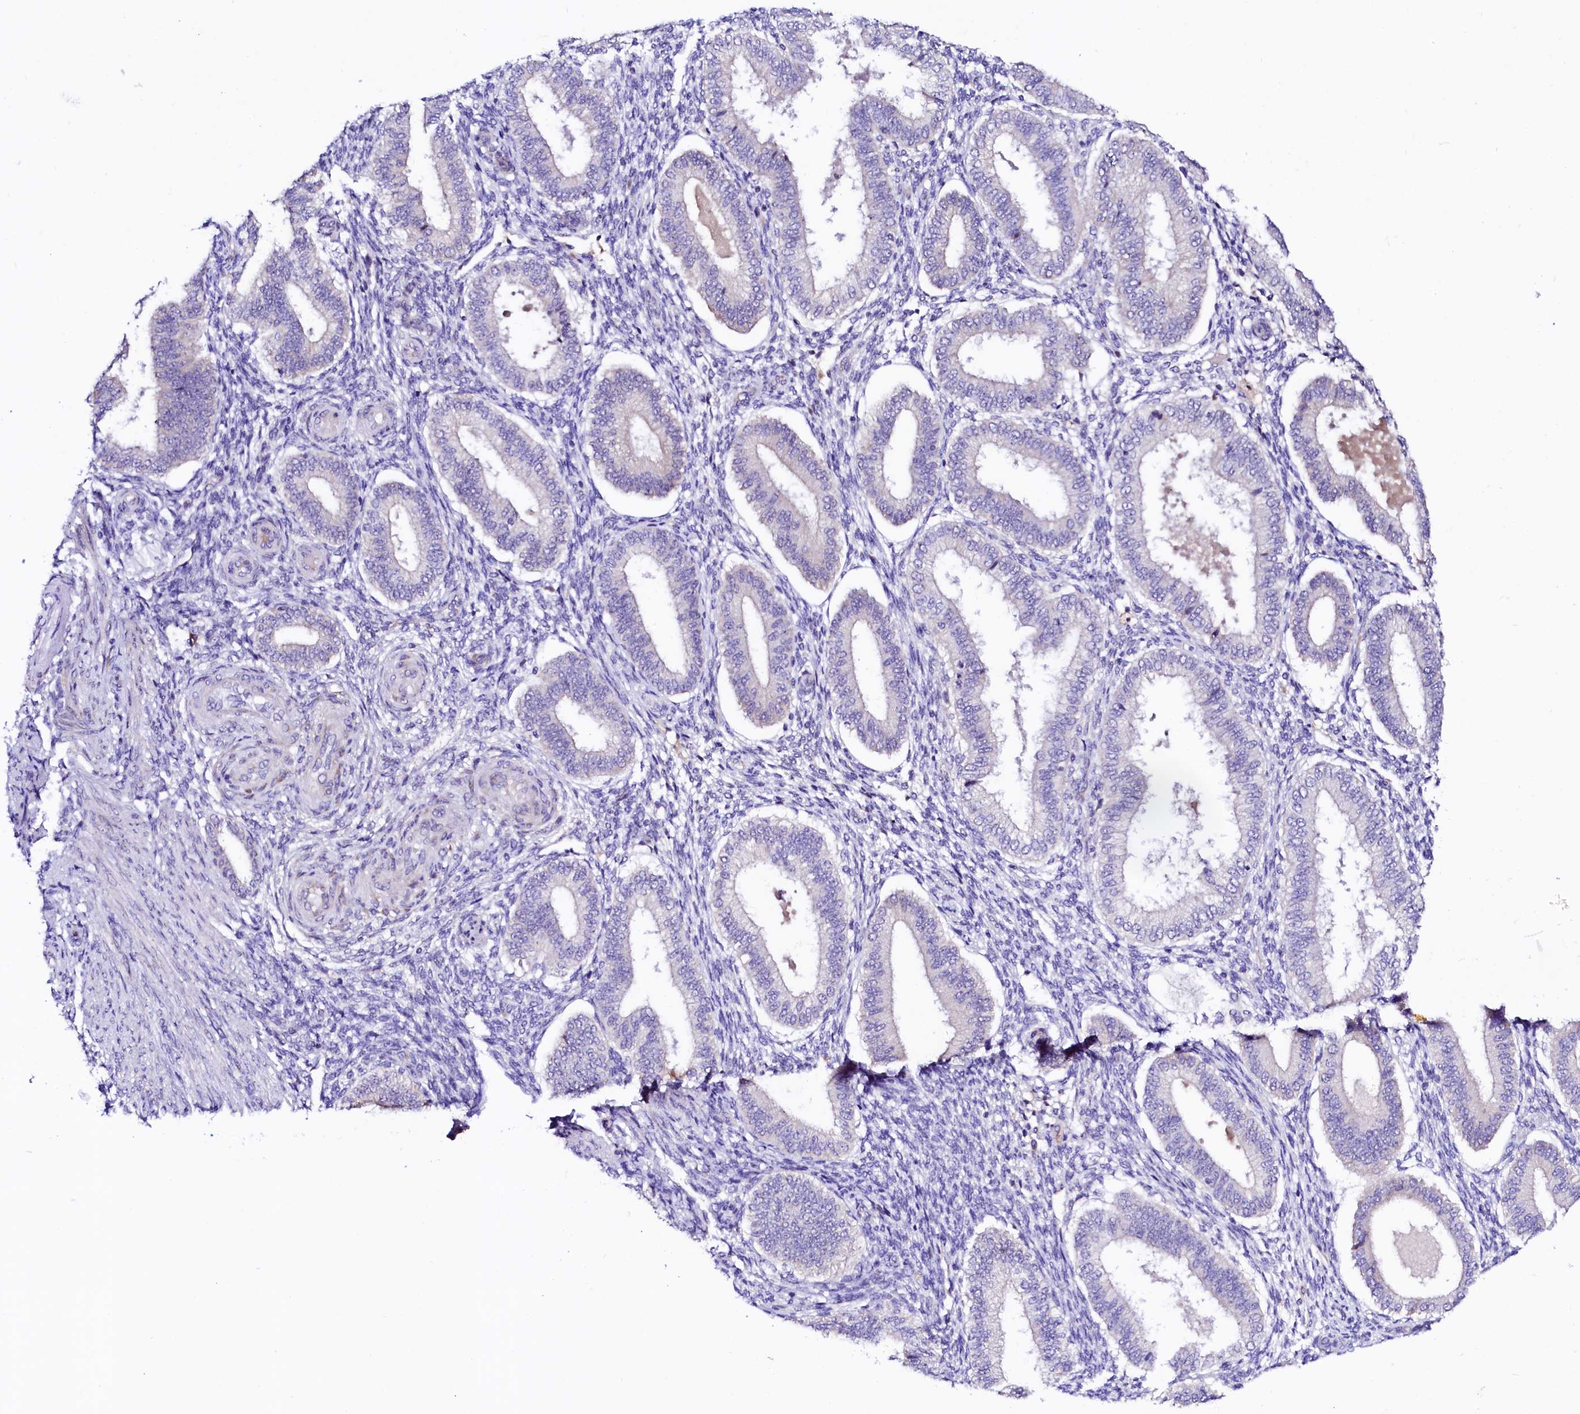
{"staining": {"intensity": "negative", "quantity": "none", "location": "none"}, "tissue": "endometrium", "cell_type": "Cells in endometrial stroma", "image_type": "normal", "snomed": [{"axis": "morphology", "description": "Normal tissue, NOS"}, {"axis": "topography", "description": "Endometrium"}], "caption": "Cells in endometrial stroma show no significant protein positivity in normal endometrium.", "gene": "BTBD16", "patient": {"sex": "female", "age": 39}}